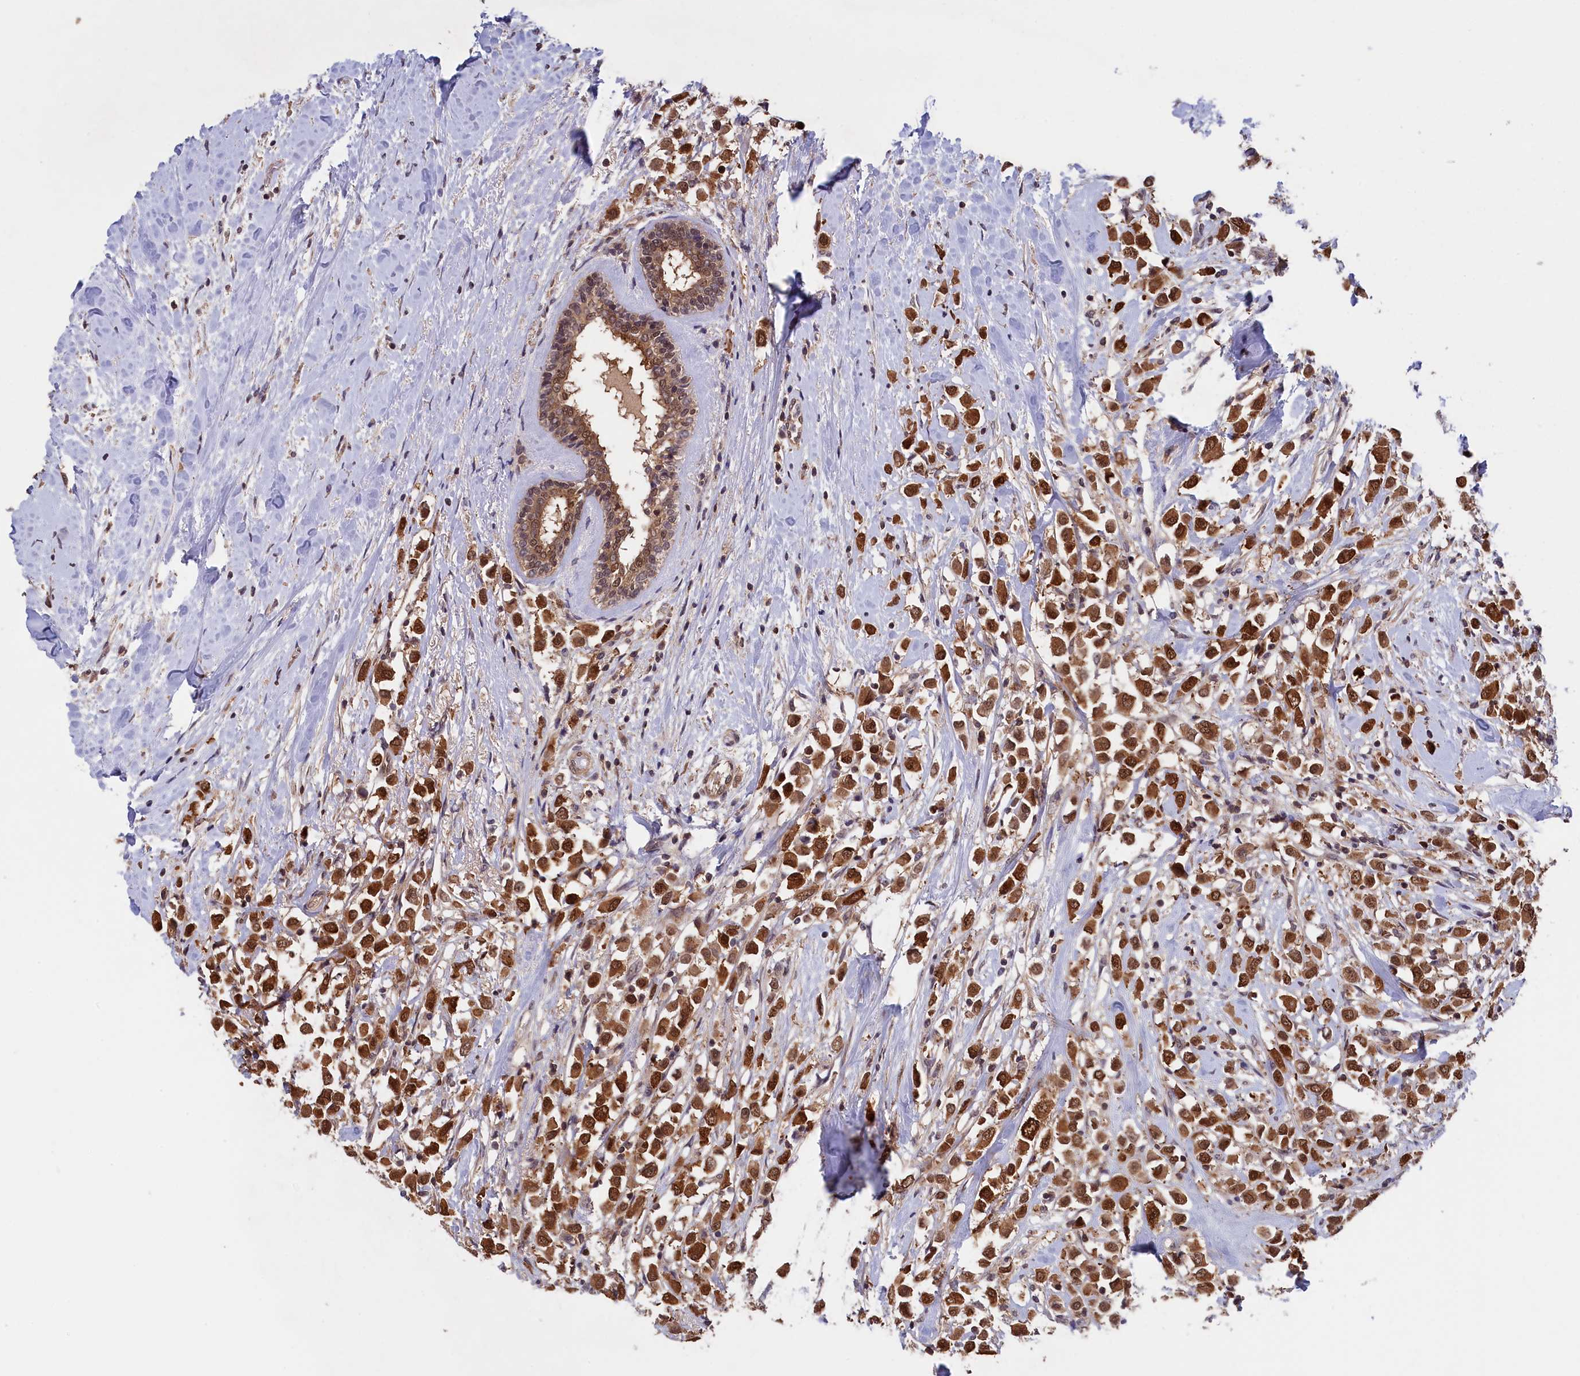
{"staining": {"intensity": "strong", "quantity": ">75%", "location": "cytoplasmic/membranous,nuclear"}, "tissue": "breast cancer", "cell_type": "Tumor cells", "image_type": "cancer", "snomed": [{"axis": "morphology", "description": "Duct carcinoma"}, {"axis": "topography", "description": "Breast"}], "caption": "Breast cancer tissue reveals strong cytoplasmic/membranous and nuclear expression in about >75% of tumor cells, visualized by immunohistochemistry.", "gene": "JPT2", "patient": {"sex": "female", "age": 87}}